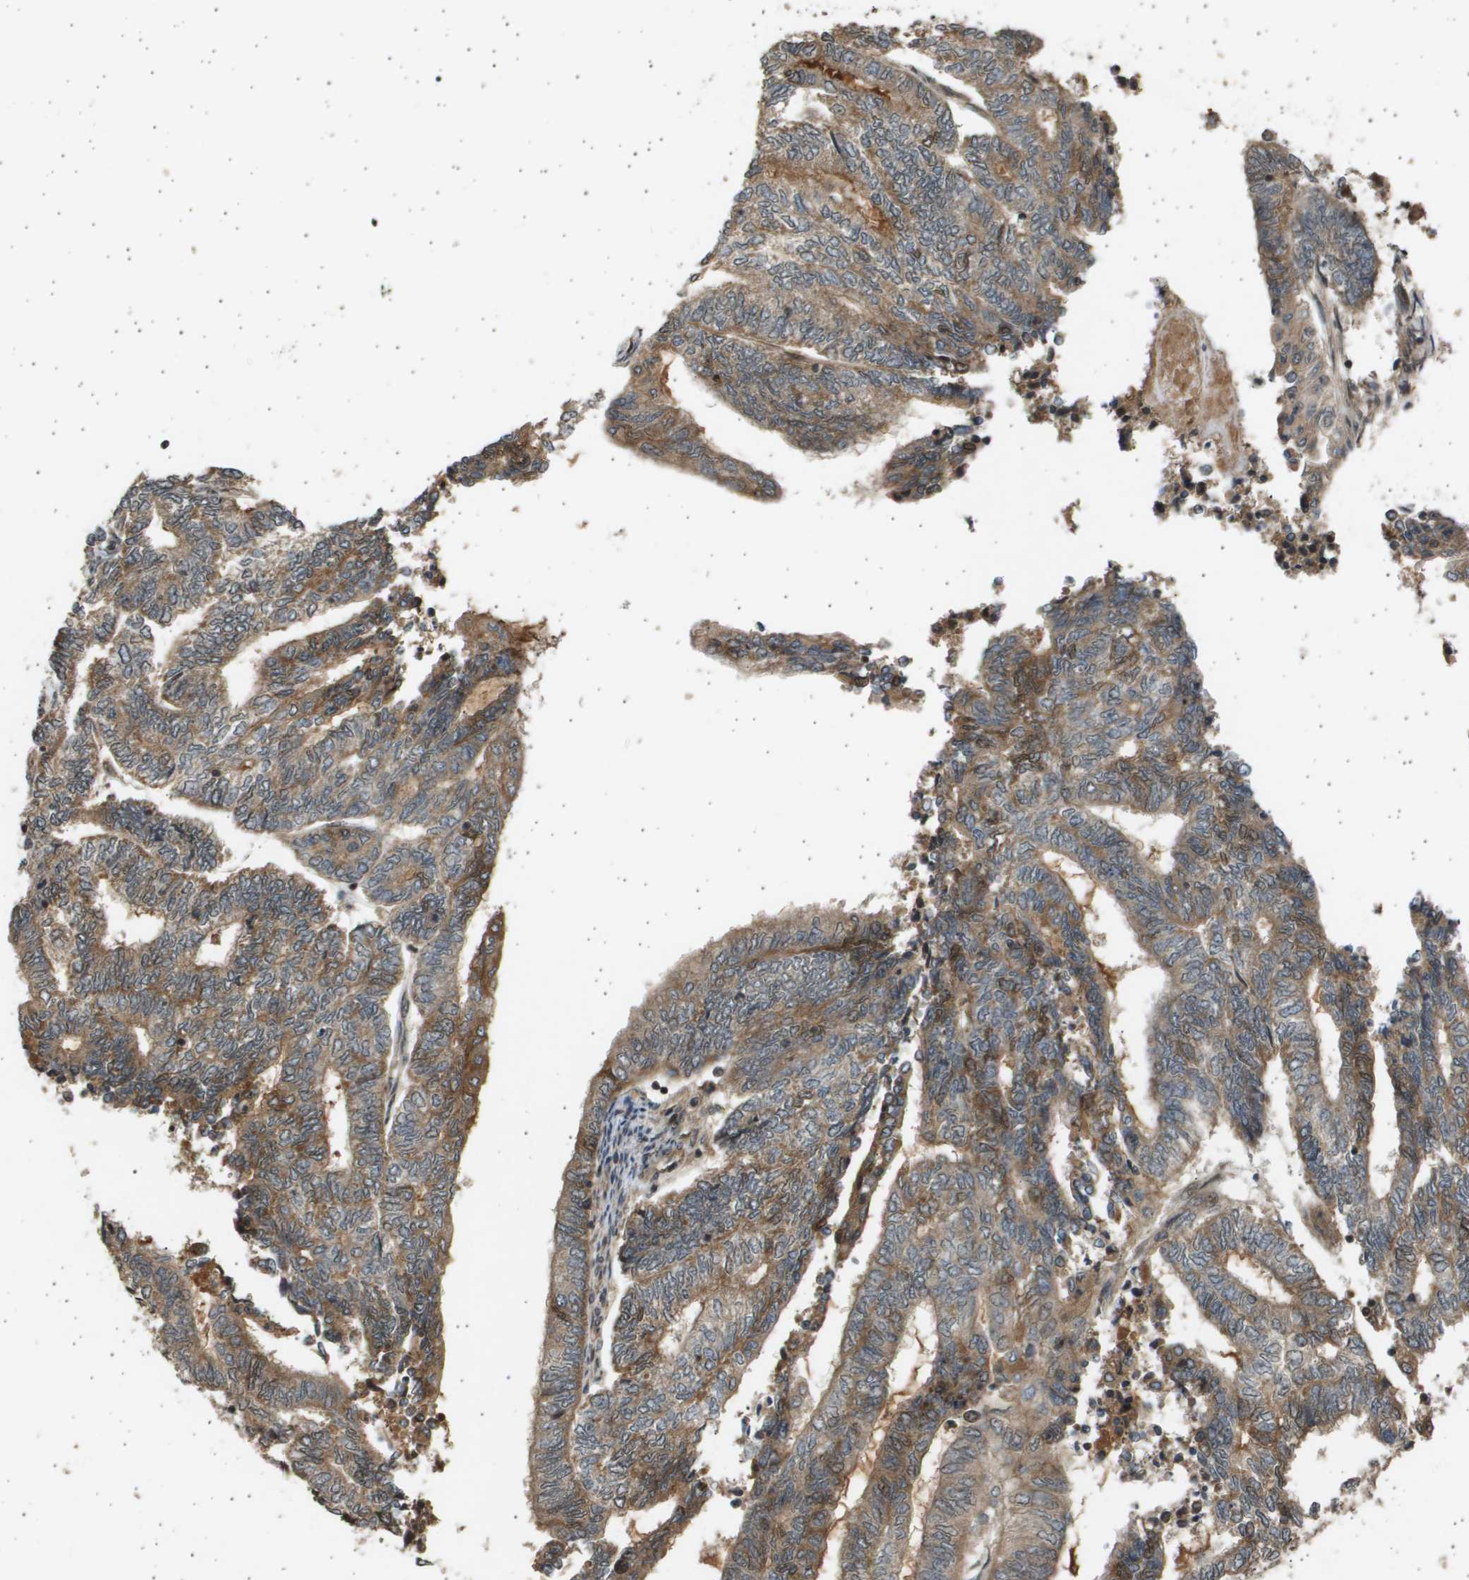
{"staining": {"intensity": "moderate", "quantity": ">75%", "location": "cytoplasmic/membranous"}, "tissue": "endometrial cancer", "cell_type": "Tumor cells", "image_type": "cancer", "snomed": [{"axis": "morphology", "description": "Adenocarcinoma, NOS"}, {"axis": "topography", "description": "Uterus"}, {"axis": "topography", "description": "Endometrium"}], "caption": "Human endometrial adenocarcinoma stained with a protein marker demonstrates moderate staining in tumor cells.", "gene": "TNRC6A", "patient": {"sex": "female", "age": 70}}